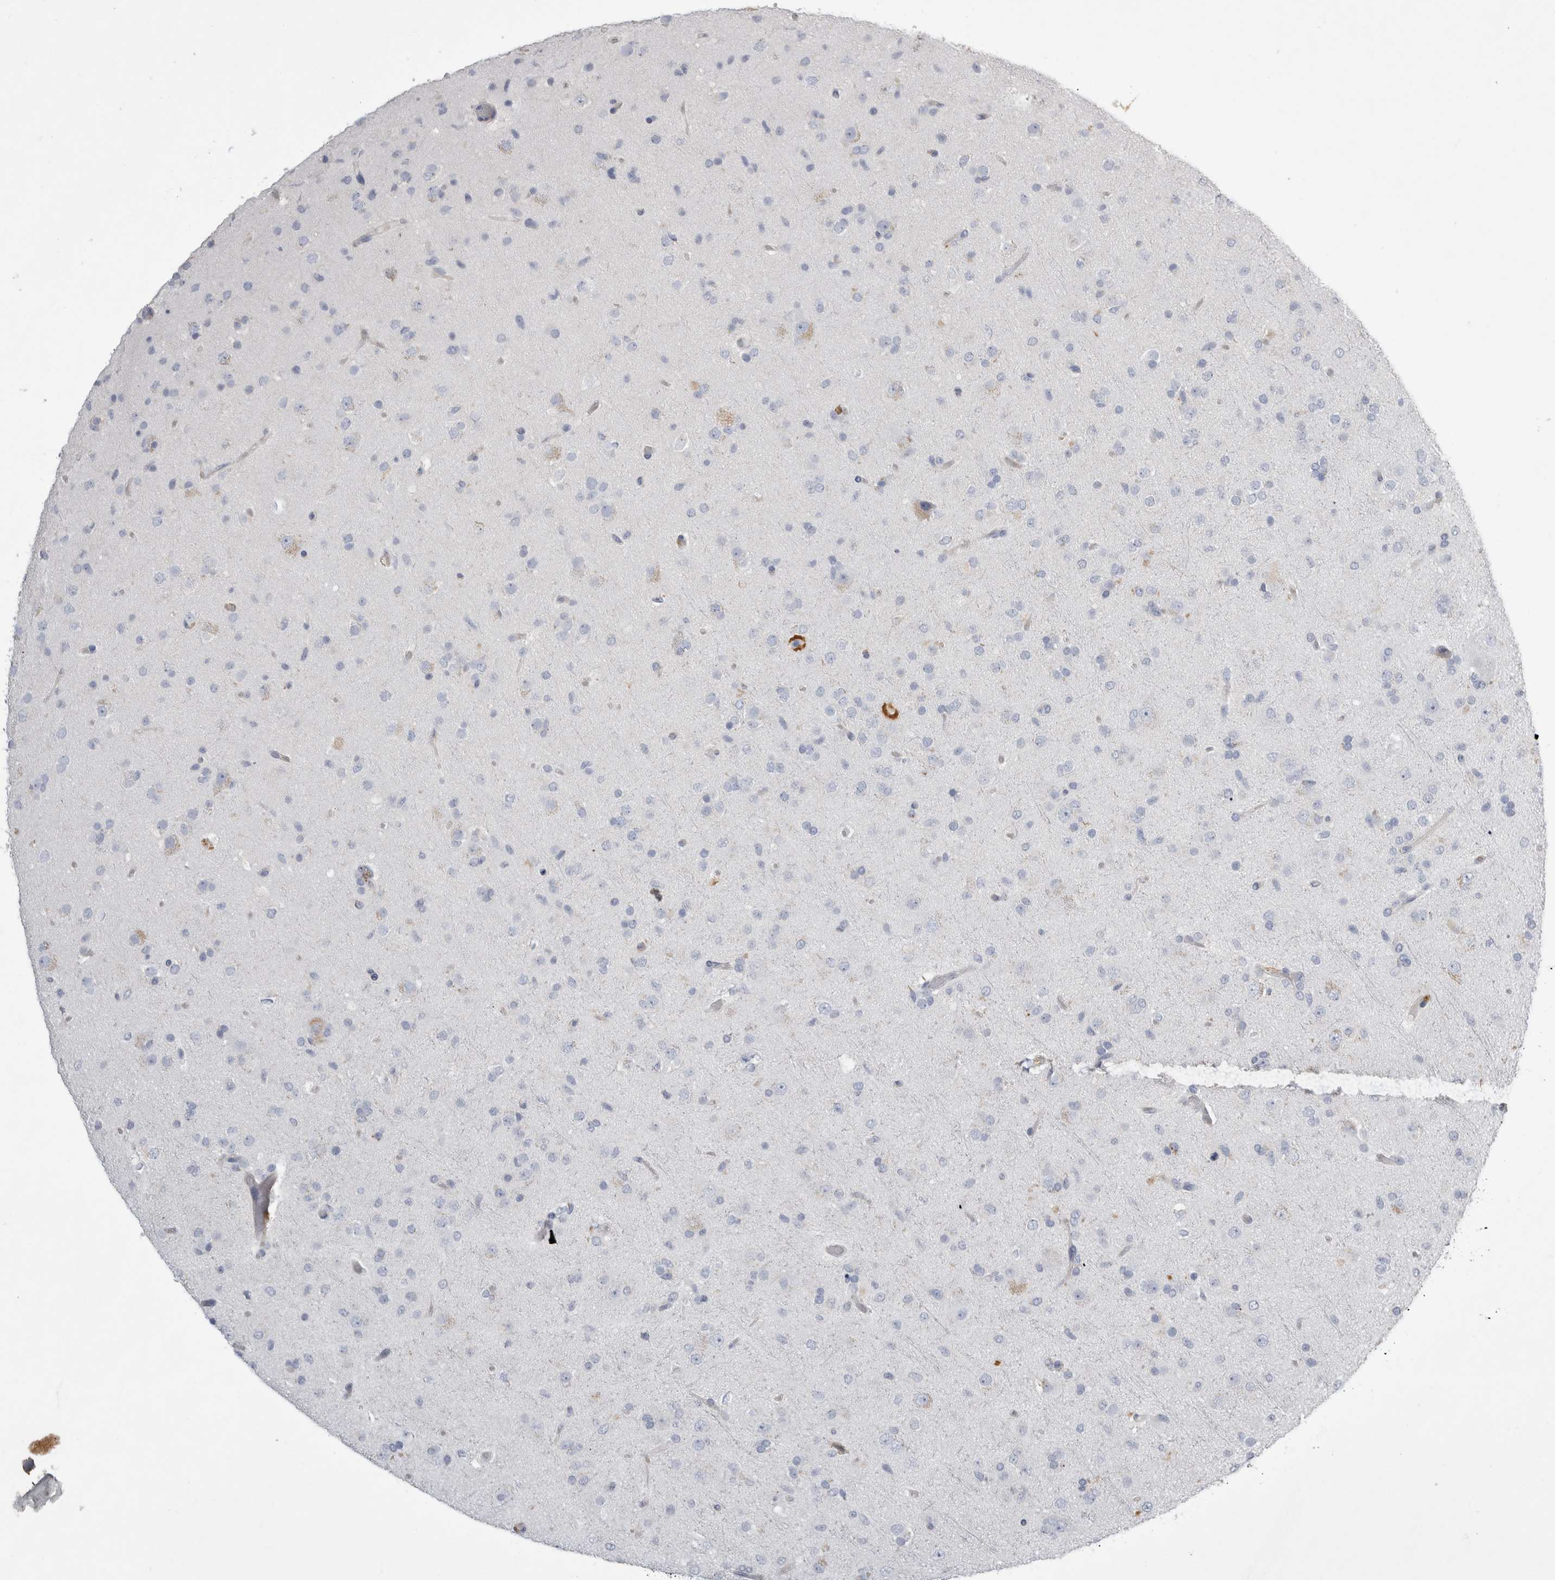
{"staining": {"intensity": "negative", "quantity": "none", "location": "none"}, "tissue": "glioma", "cell_type": "Tumor cells", "image_type": "cancer", "snomed": [{"axis": "morphology", "description": "Glioma, malignant, Low grade"}, {"axis": "topography", "description": "Brain"}], "caption": "Immunohistochemical staining of malignant low-grade glioma exhibits no significant expression in tumor cells.", "gene": "STRADB", "patient": {"sex": "male", "age": 65}}